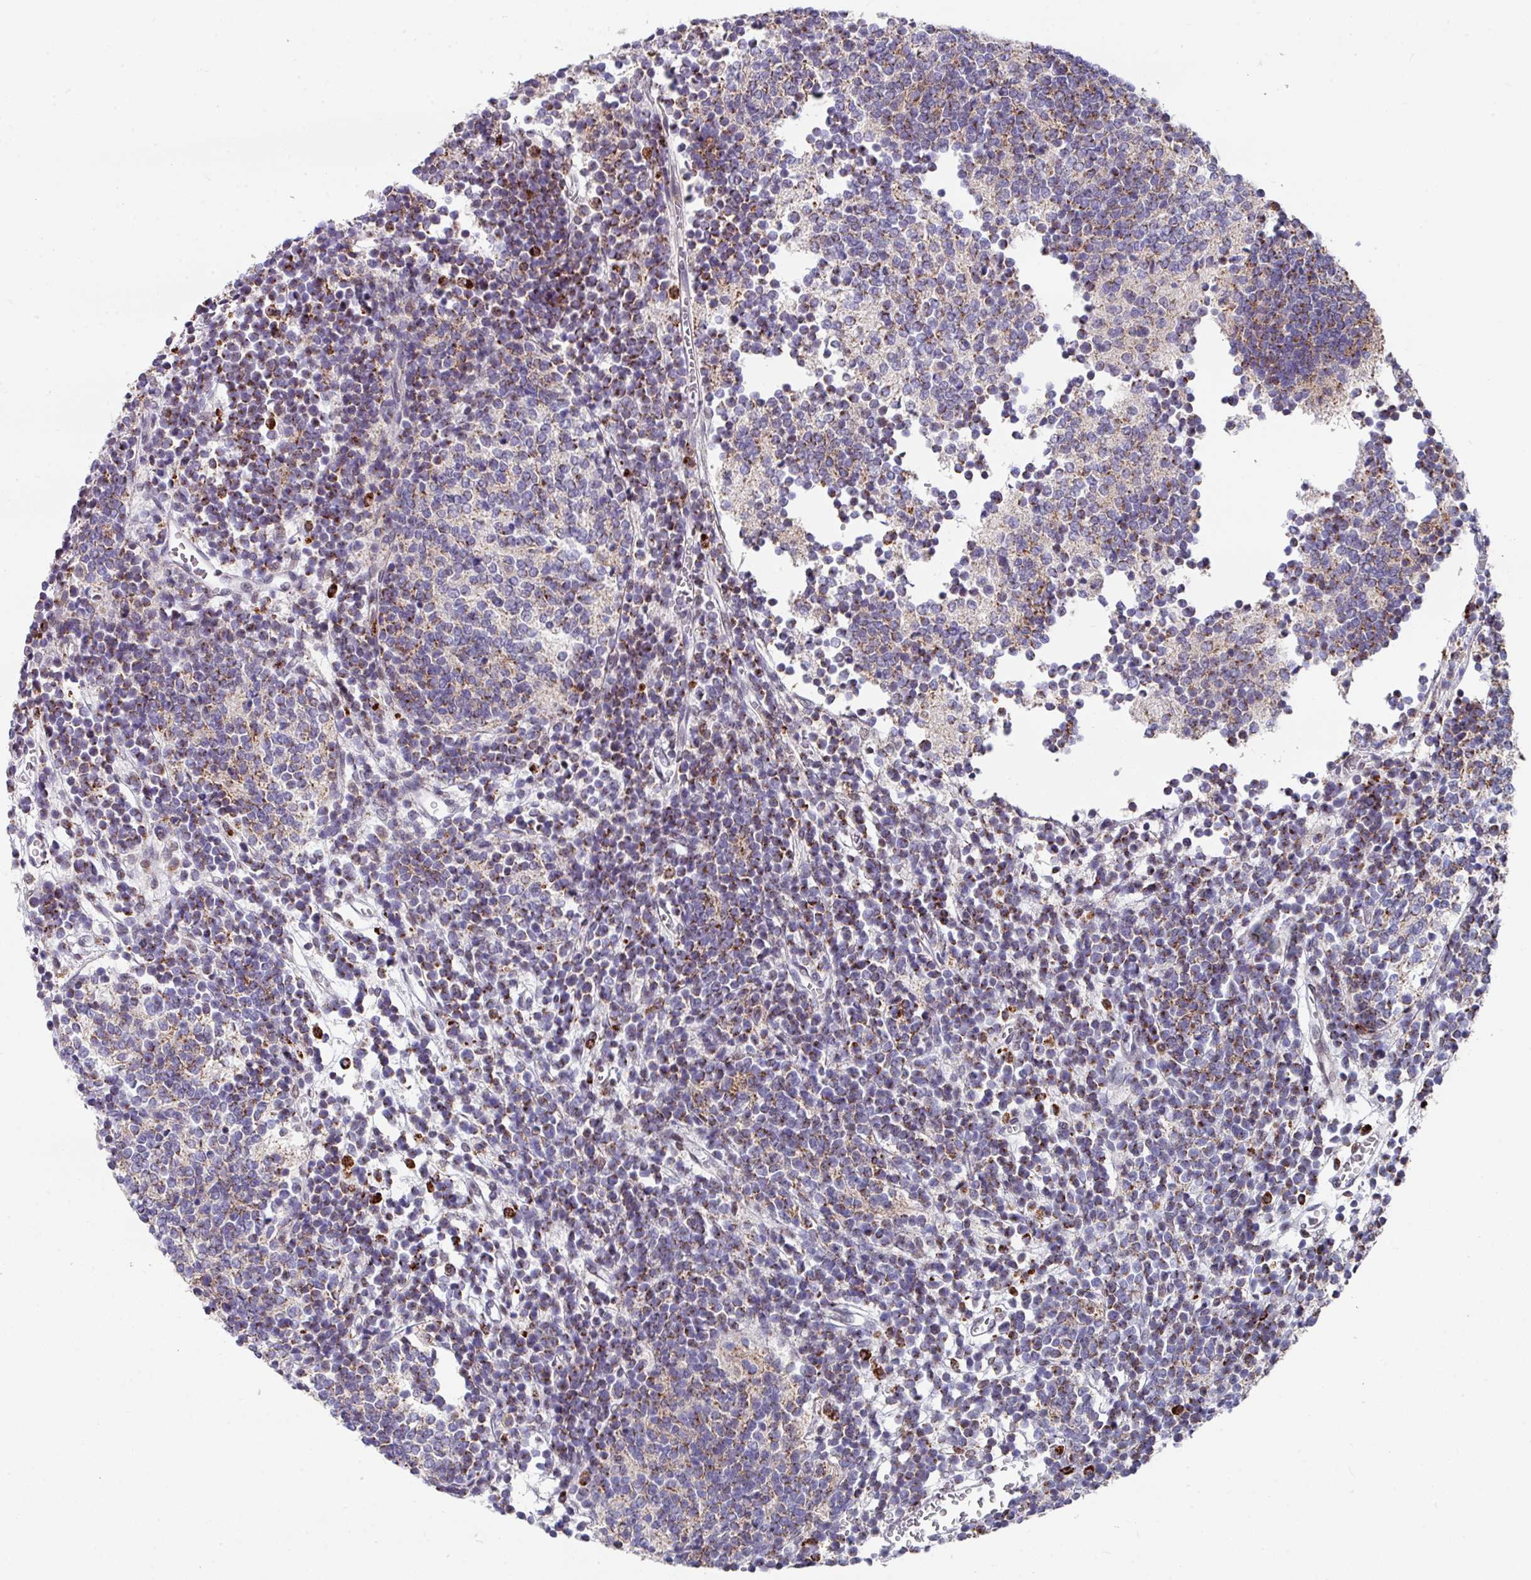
{"staining": {"intensity": "moderate", "quantity": "25%-75%", "location": "cytoplasmic/membranous"}, "tissue": "glioma", "cell_type": "Tumor cells", "image_type": "cancer", "snomed": [{"axis": "morphology", "description": "Glioma, malignant, Low grade"}, {"axis": "topography", "description": "Brain"}], "caption": "Immunohistochemical staining of human malignant glioma (low-grade) demonstrates medium levels of moderate cytoplasmic/membranous protein positivity in about 25%-75% of tumor cells.", "gene": "CBX7", "patient": {"sex": "female", "age": 1}}